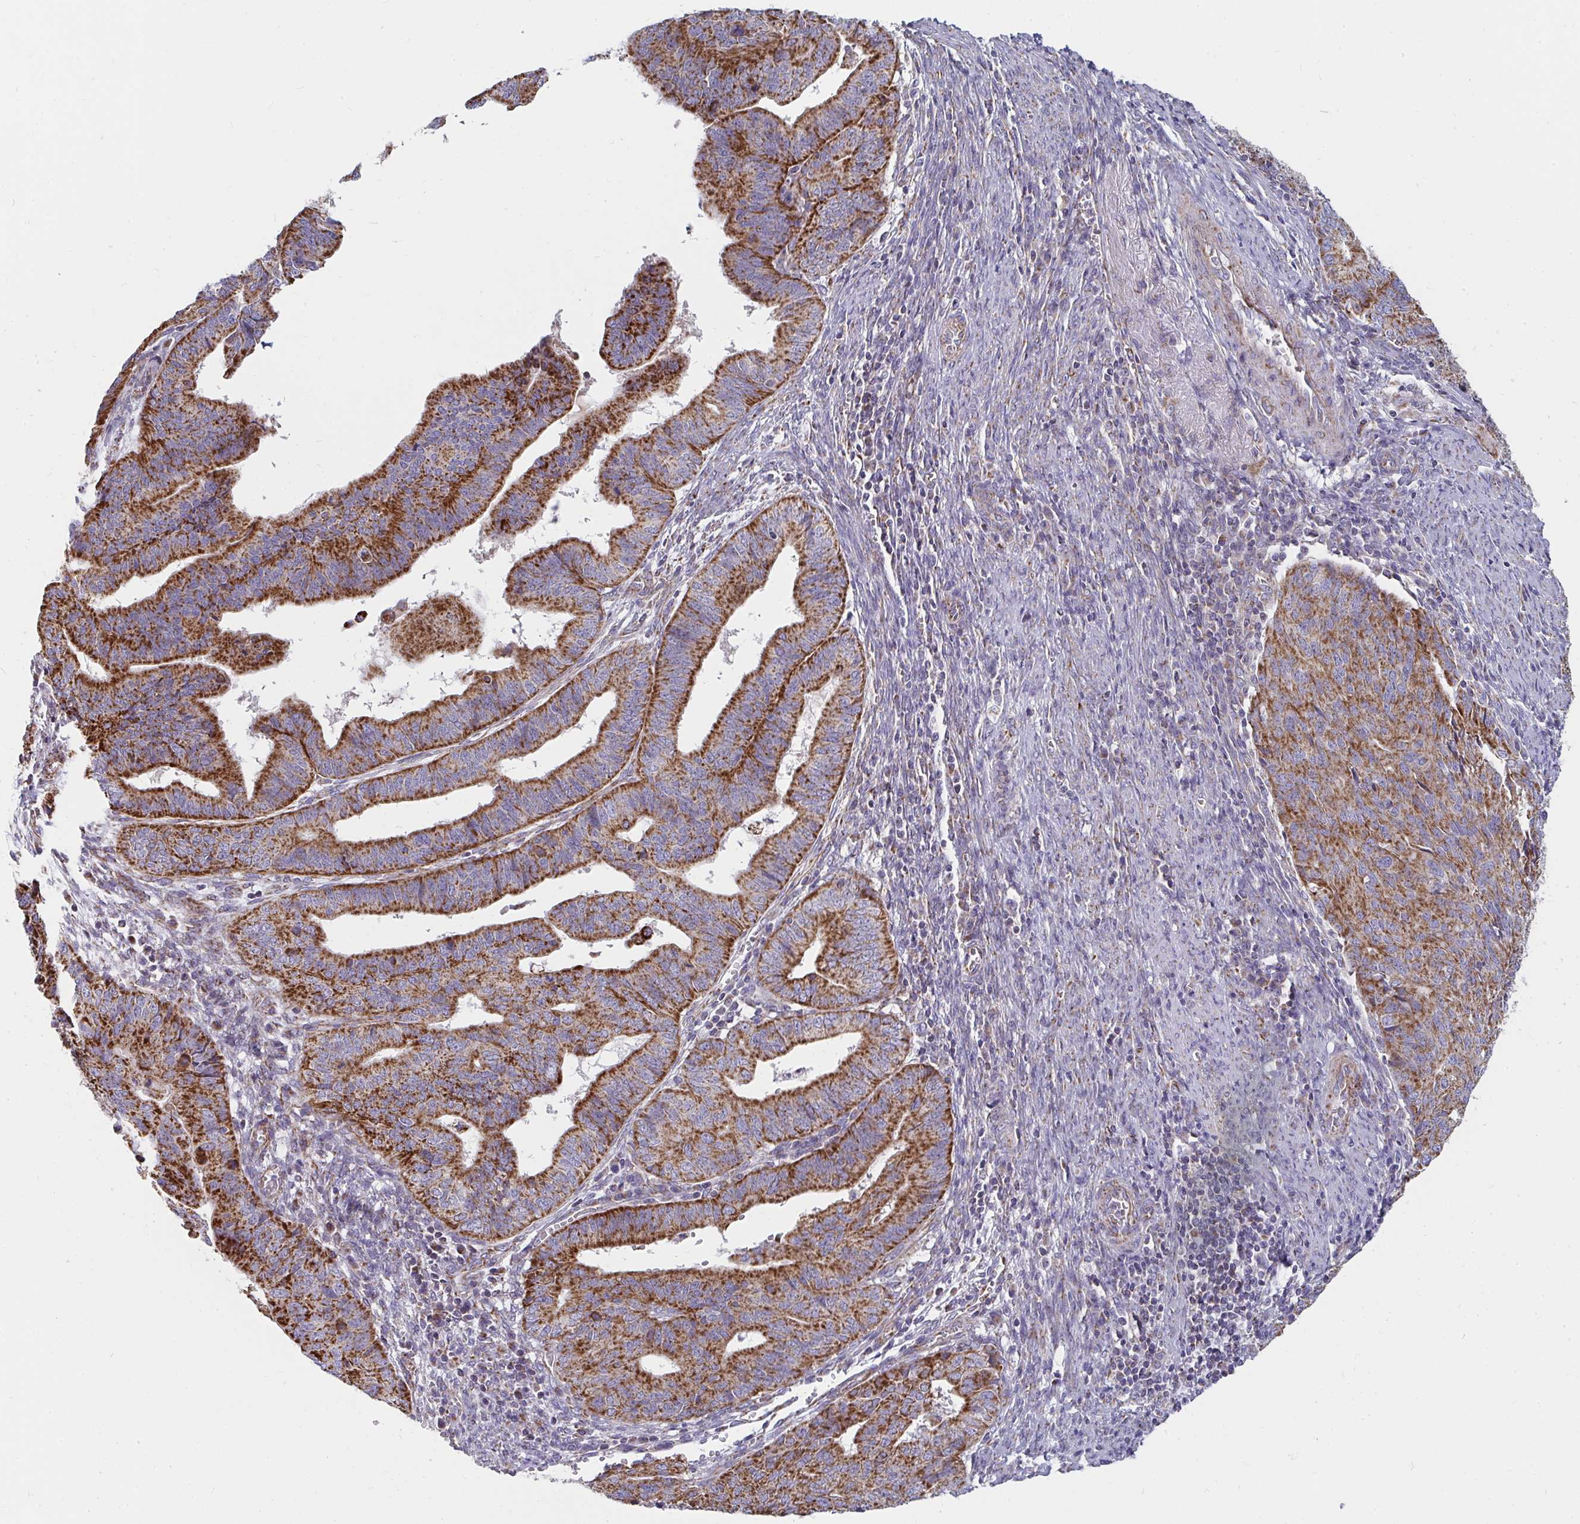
{"staining": {"intensity": "strong", "quantity": ">75%", "location": "cytoplasmic/membranous"}, "tissue": "endometrial cancer", "cell_type": "Tumor cells", "image_type": "cancer", "snomed": [{"axis": "morphology", "description": "Adenocarcinoma, NOS"}, {"axis": "topography", "description": "Endometrium"}], "caption": "Brown immunohistochemical staining in human adenocarcinoma (endometrial) demonstrates strong cytoplasmic/membranous expression in about >75% of tumor cells.", "gene": "FAHD1", "patient": {"sex": "female", "age": 65}}